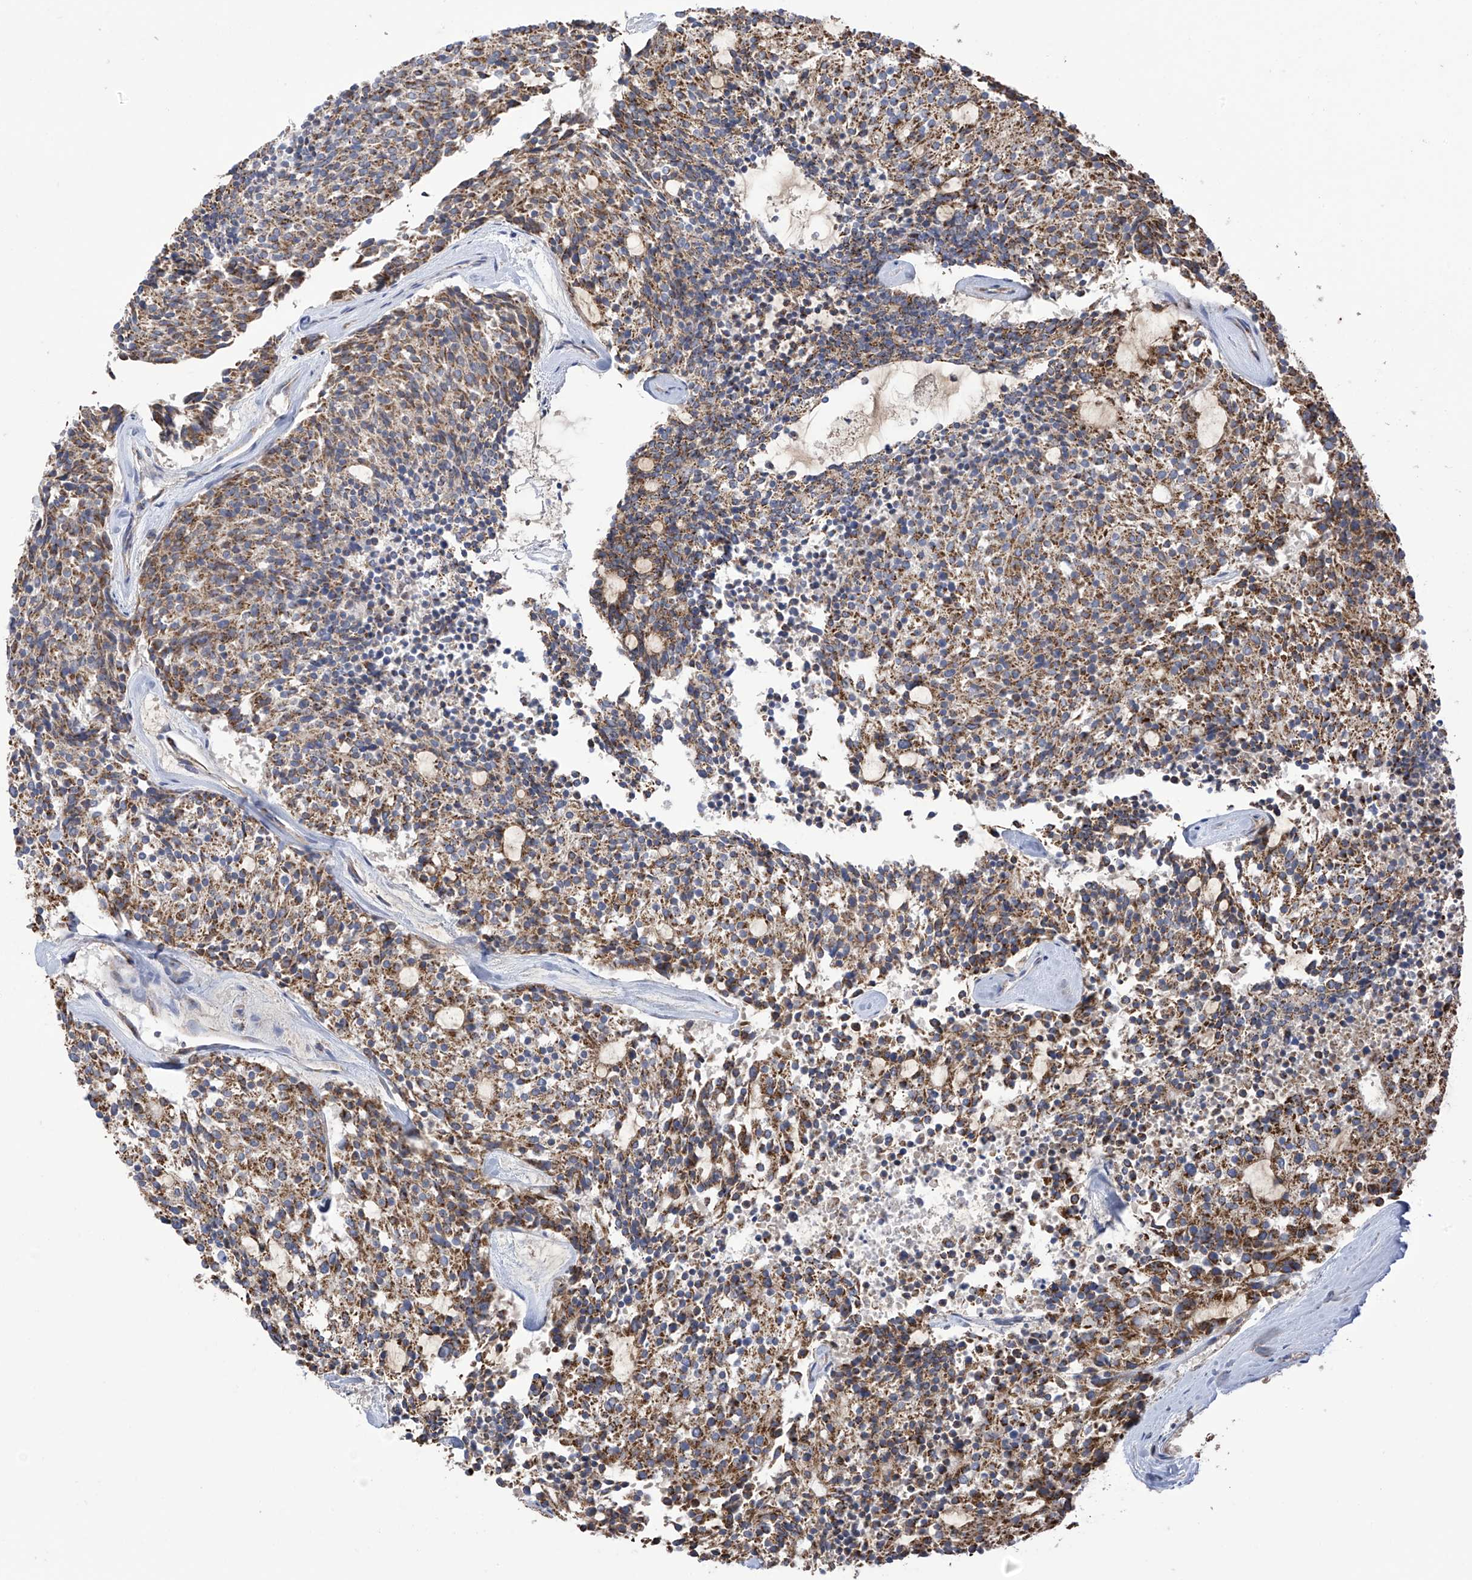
{"staining": {"intensity": "moderate", "quantity": ">75%", "location": "cytoplasmic/membranous"}, "tissue": "carcinoid", "cell_type": "Tumor cells", "image_type": "cancer", "snomed": [{"axis": "morphology", "description": "Carcinoid, malignant, NOS"}, {"axis": "topography", "description": "Pancreas"}], "caption": "A brown stain highlights moderate cytoplasmic/membranous expression of a protein in carcinoid (malignant) tumor cells.", "gene": "PNPT1", "patient": {"sex": "female", "age": 54}}